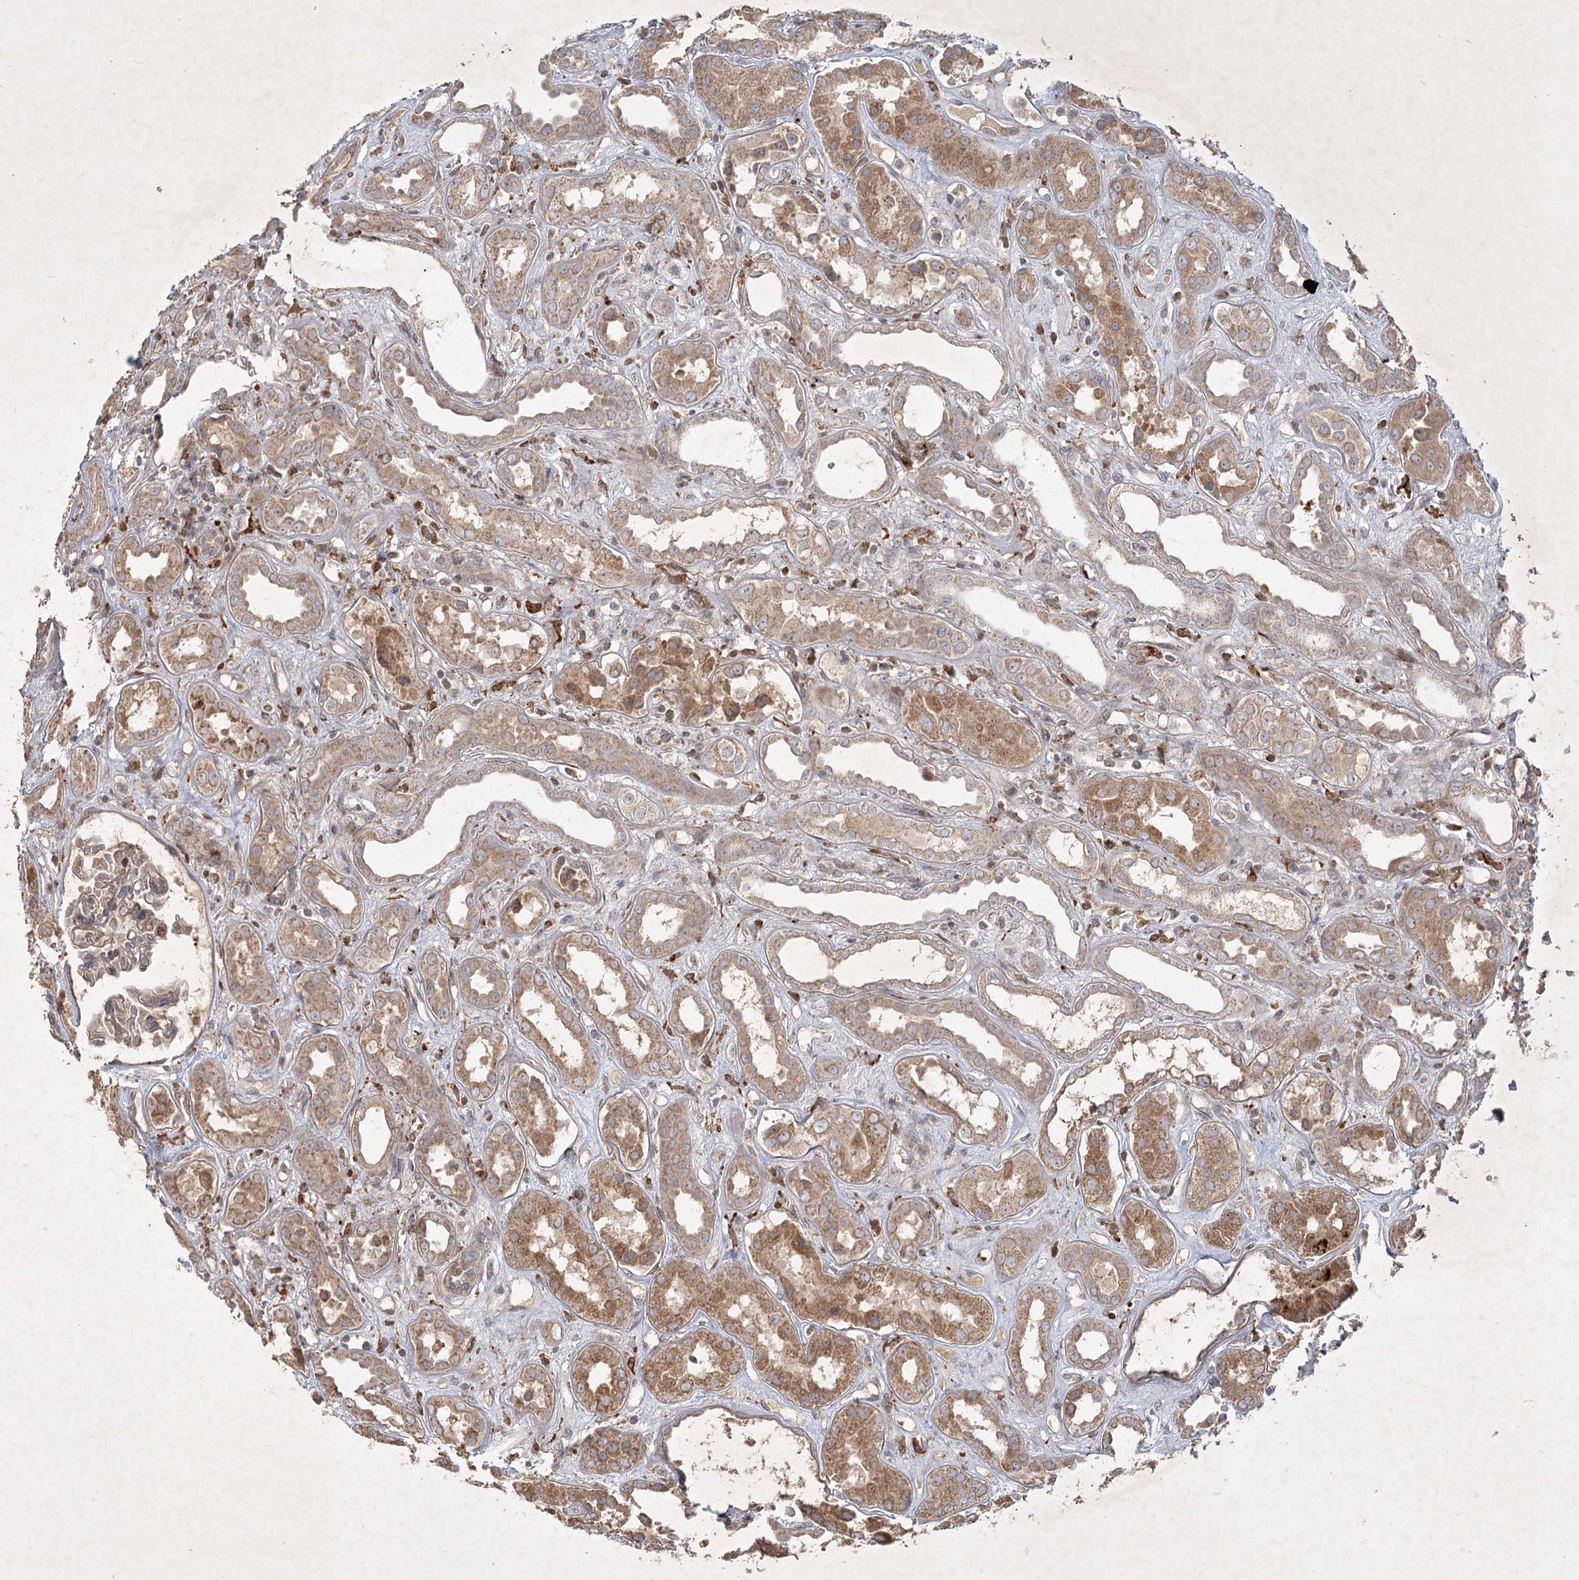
{"staining": {"intensity": "moderate", "quantity": "<25%", "location": "cytoplasmic/membranous,nuclear"}, "tissue": "kidney", "cell_type": "Cells in glomeruli", "image_type": "normal", "snomed": [{"axis": "morphology", "description": "Normal tissue, NOS"}, {"axis": "topography", "description": "Kidney"}], "caption": "Human kidney stained with a brown dye displays moderate cytoplasmic/membranous,nuclear positive positivity in about <25% of cells in glomeruli.", "gene": "KBTBD4", "patient": {"sex": "male", "age": 59}}